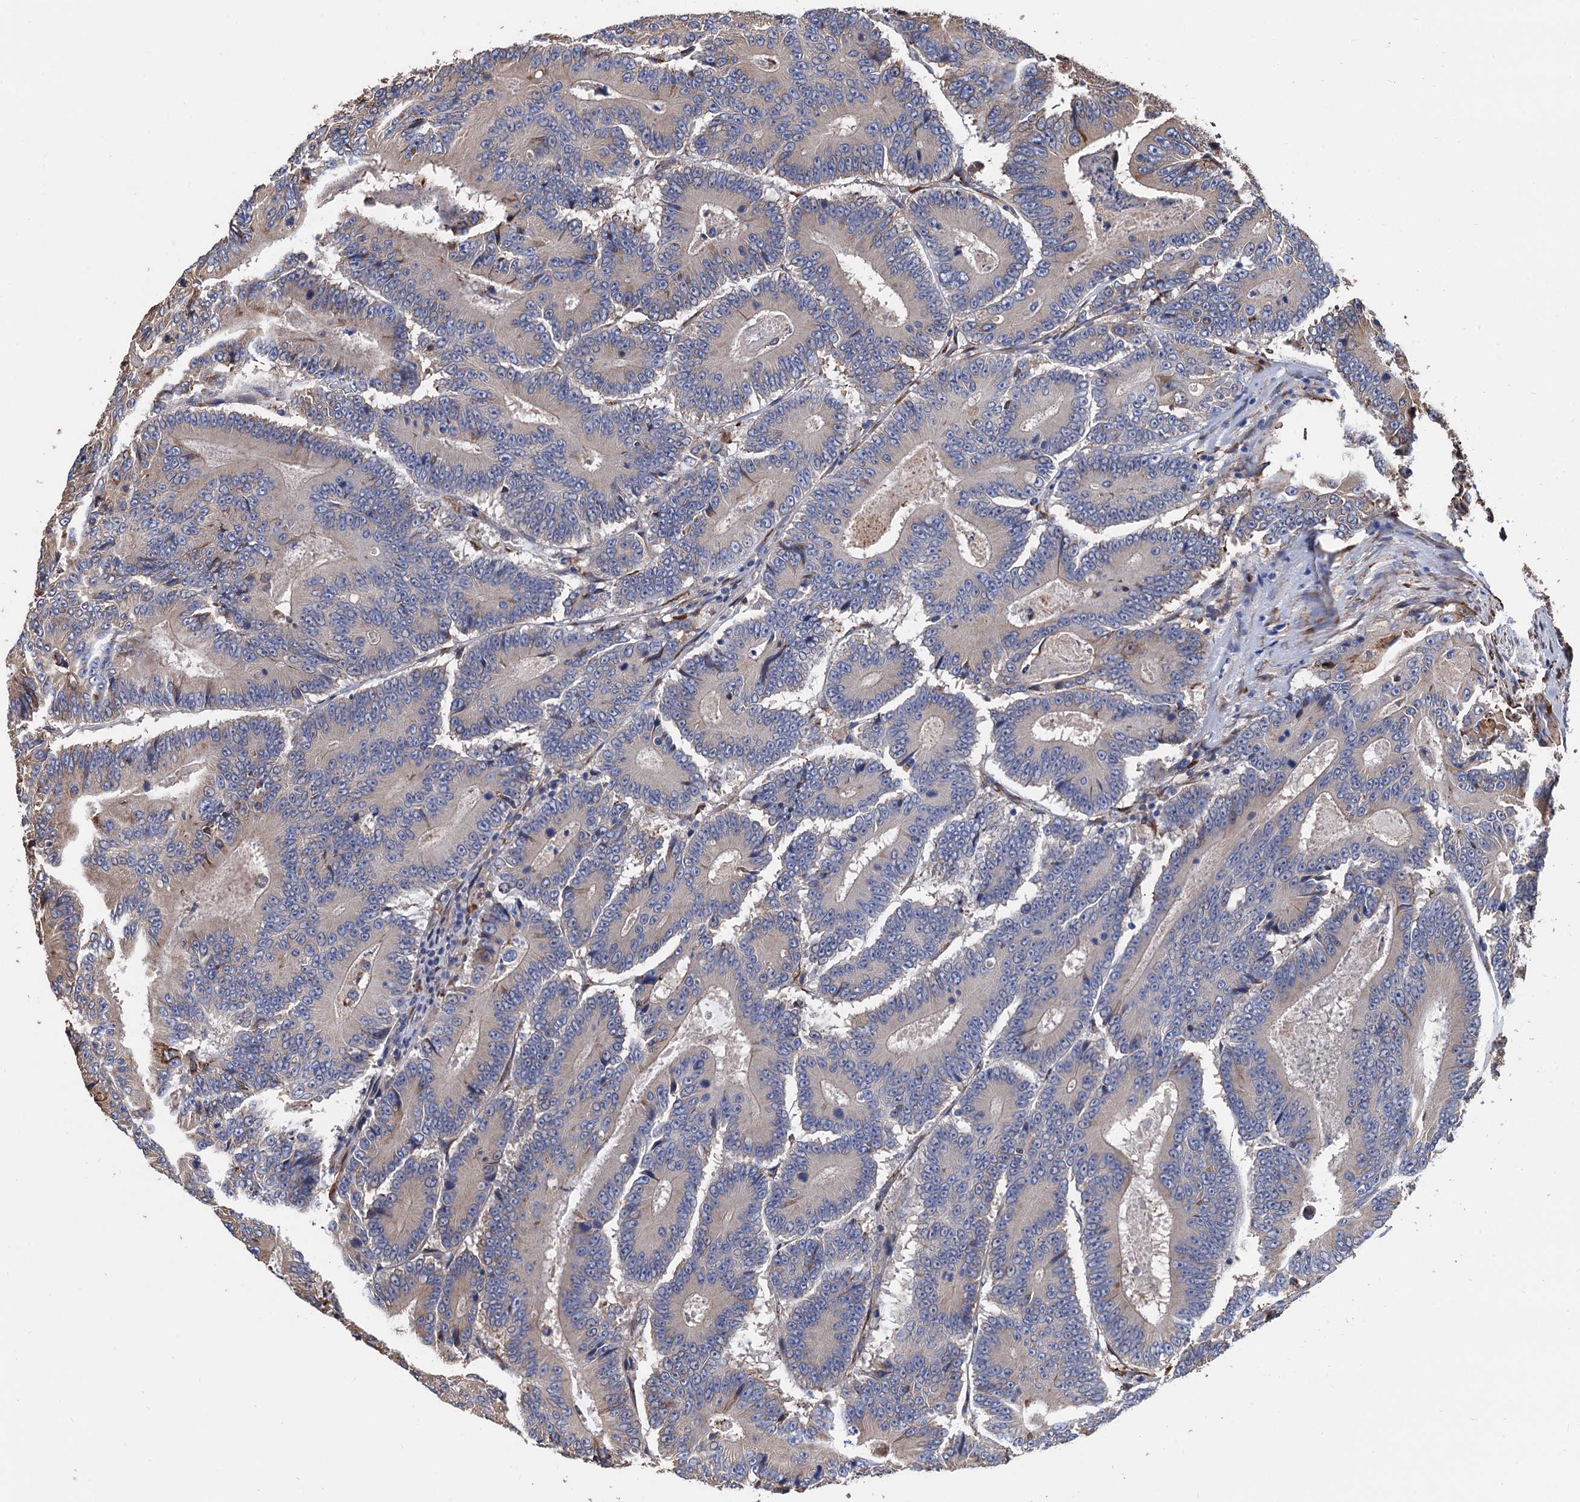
{"staining": {"intensity": "negative", "quantity": "none", "location": "none"}, "tissue": "colorectal cancer", "cell_type": "Tumor cells", "image_type": "cancer", "snomed": [{"axis": "morphology", "description": "Adenocarcinoma, NOS"}, {"axis": "topography", "description": "Colon"}], "caption": "The IHC histopathology image has no significant positivity in tumor cells of adenocarcinoma (colorectal) tissue.", "gene": "CNNM1", "patient": {"sex": "male", "age": 83}}